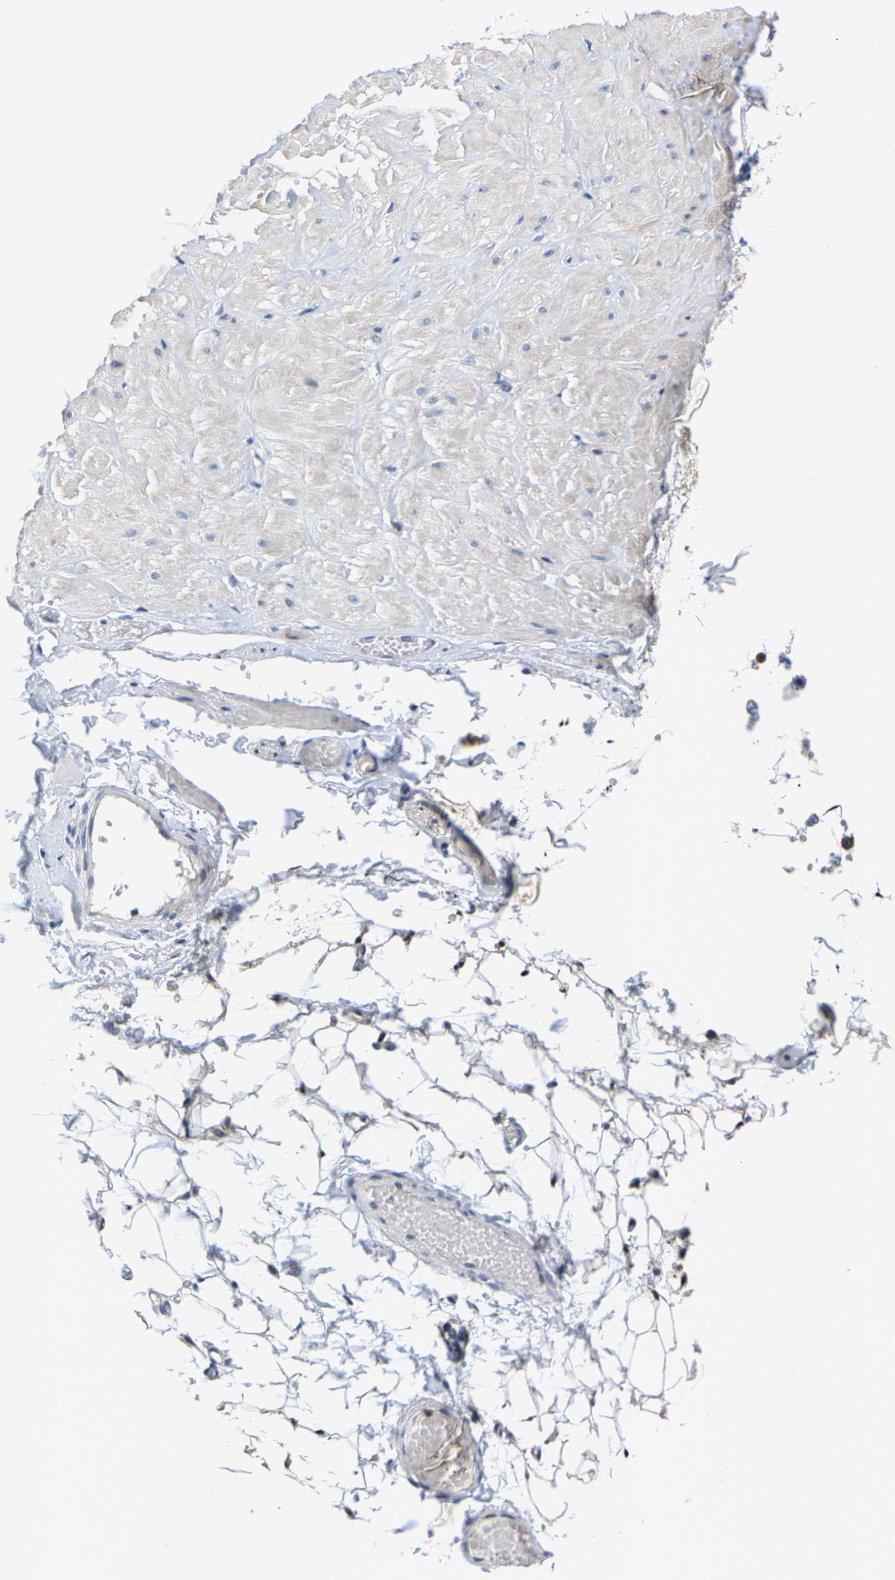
{"staining": {"intensity": "negative", "quantity": "none", "location": "none"}, "tissue": "adipose tissue", "cell_type": "Adipocytes", "image_type": "normal", "snomed": [{"axis": "morphology", "description": "Normal tissue, NOS"}, {"axis": "topography", "description": "Adipose tissue"}, {"axis": "topography", "description": "Vascular tissue"}, {"axis": "topography", "description": "Peripheral nerve tissue"}], "caption": "Adipocytes show no significant protein staining in normal adipose tissue. (Stains: DAB immunohistochemistry with hematoxylin counter stain, Microscopy: brightfield microscopy at high magnification).", "gene": "KLHL1", "patient": {"sex": "male", "age": 25}}